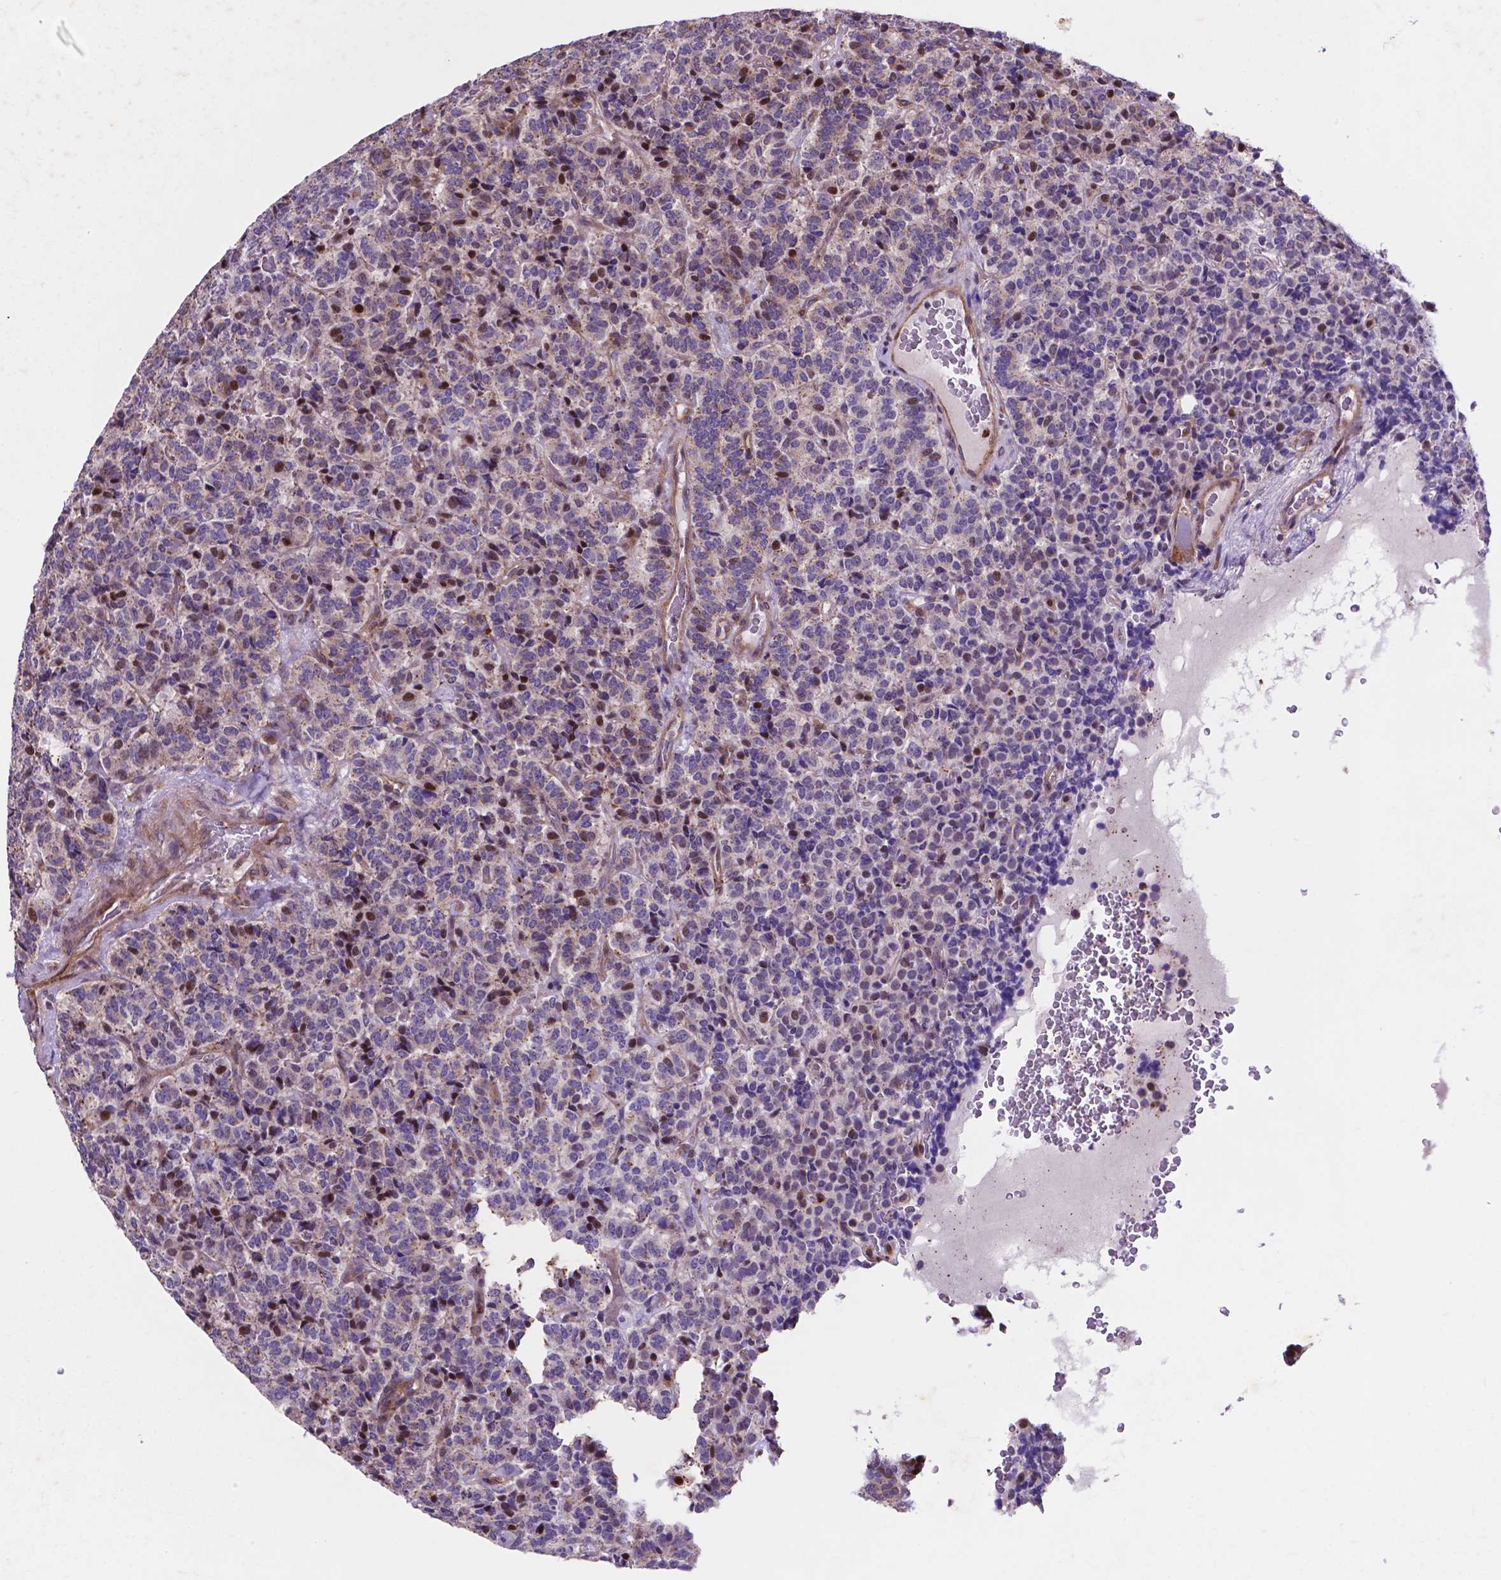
{"staining": {"intensity": "weak", "quantity": "25%-75%", "location": "cytoplasmic/membranous"}, "tissue": "carcinoid", "cell_type": "Tumor cells", "image_type": "cancer", "snomed": [{"axis": "morphology", "description": "Carcinoid, malignant, NOS"}, {"axis": "topography", "description": "Pancreas"}], "caption": "Immunohistochemical staining of carcinoid demonstrates weak cytoplasmic/membranous protein expression in about 25%-75% of tumor cells. (IHC, brightfield microscopy, high magnification).", "gene": "TM4SF20", "patient": {"sex": "male", "age": 36}}